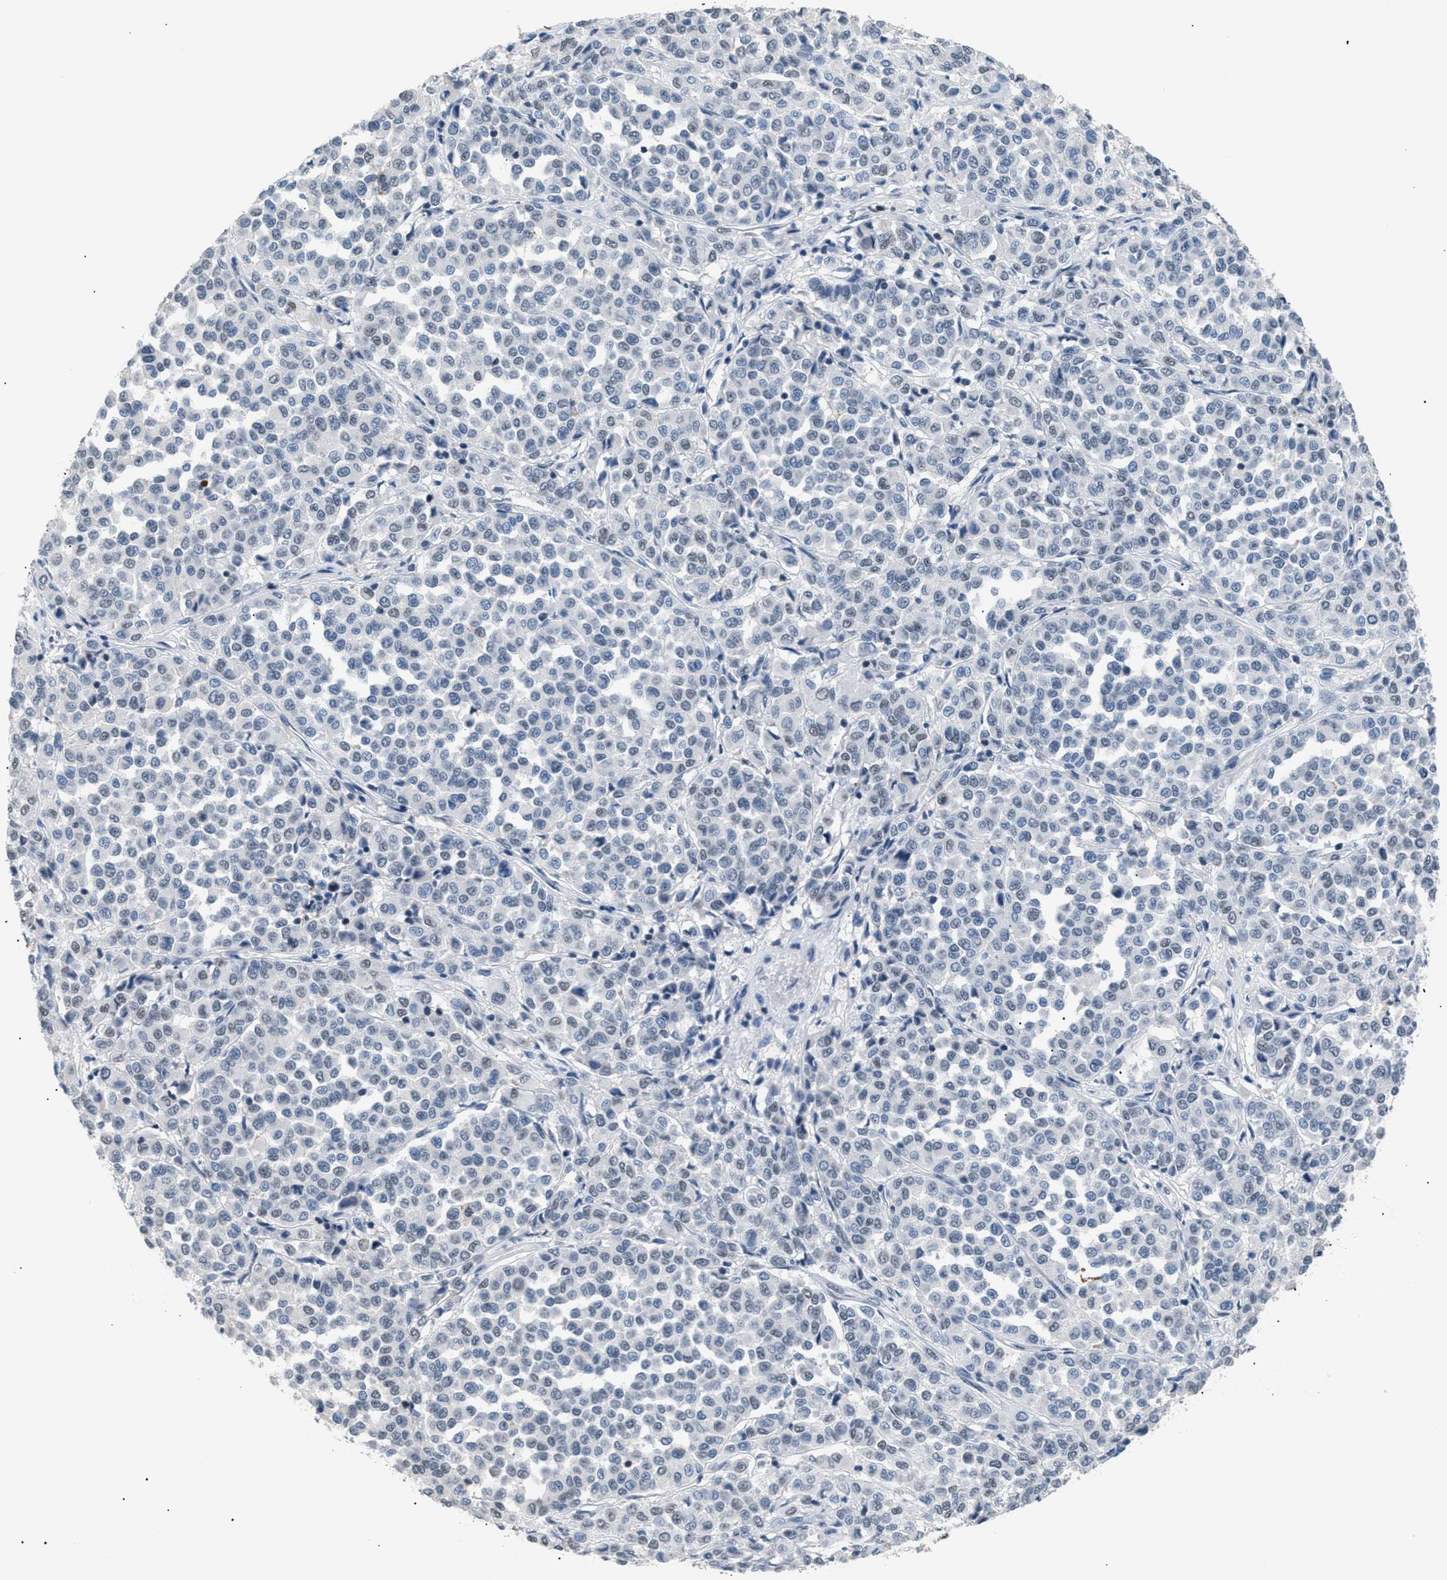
{"staining": {"intensity": "weak", "quantity": "<25%", "location": "nuclear"}, "tissue": "melanoma", "cell_type": "Tumor cells", "image_type": "cancer", "snomed": [{"axis": "morphology", "description": "Malignant melanoma, Metastatic site"}, {"axis": "topography", "description": "Pancreas"}], "caption": "Melanoma was stained to show a protein in brown. There is no significant expression in tumor cells.", "gene": "KCNC3", "patient": {"sex": "female", "age": 30}}